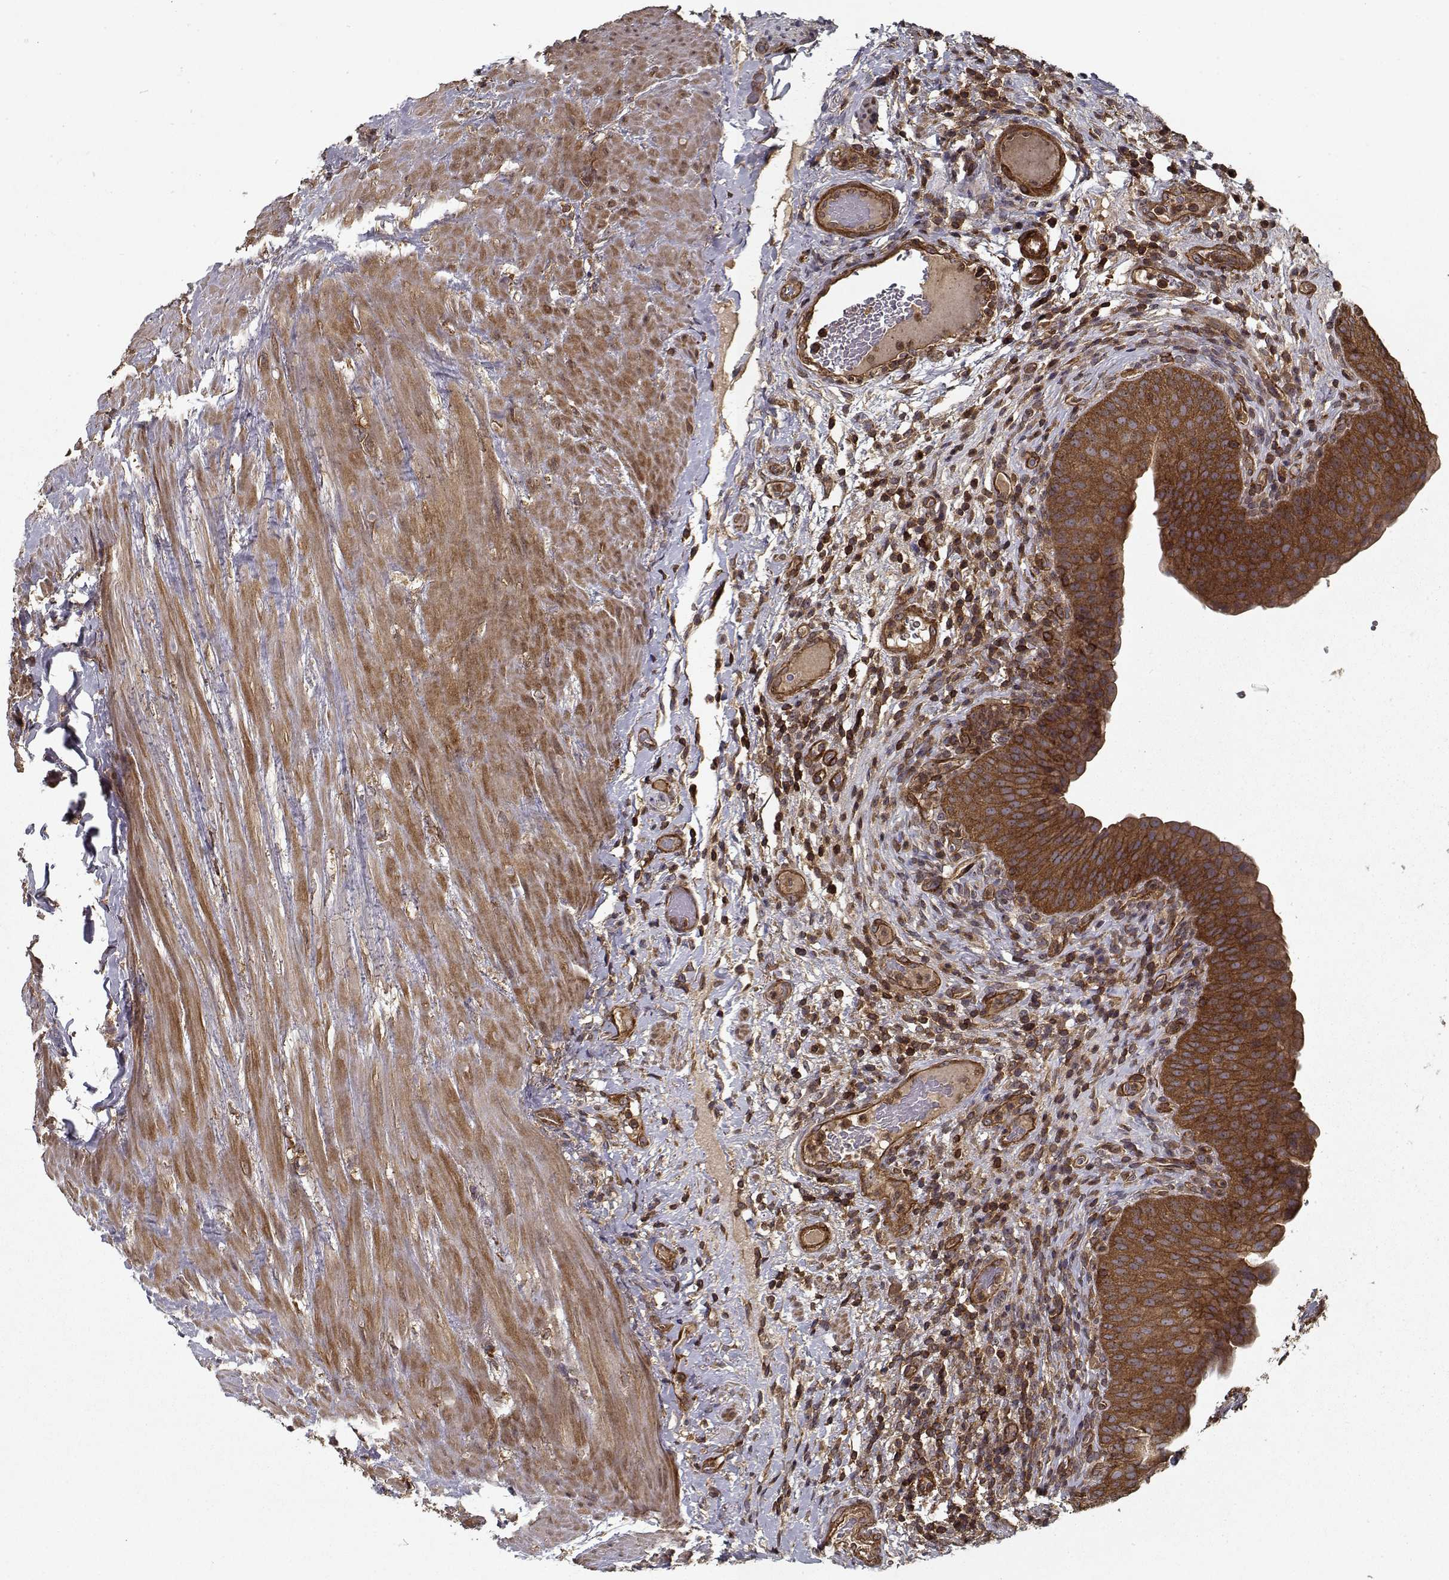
{"staining": {"intensity": "strong", "quantity": ">75%", "location": "cytoplasmic/membranous"}, "tissue": "urinary bladder", "cell_type": "Urothelial cells", "image_type": "normal", "snomed": [{"axis": "morphology", "description": "Normal tissue, NOS"}, {"axis": "topography", "description": "Urinary bladder"}], "caption": "A micrograph of urinary bladder stained for a protein exhibits strong cytoplasmic/membranous brown staining in urothelial cells. (Stains: DAB (3,3'-diaminobenzidine) in brown, nuclei in blue, Microscopy: brightfield microscopy at high magnification).", "gene": "PPP1R12A", "patient": {"sex": "male", "age": 66}}